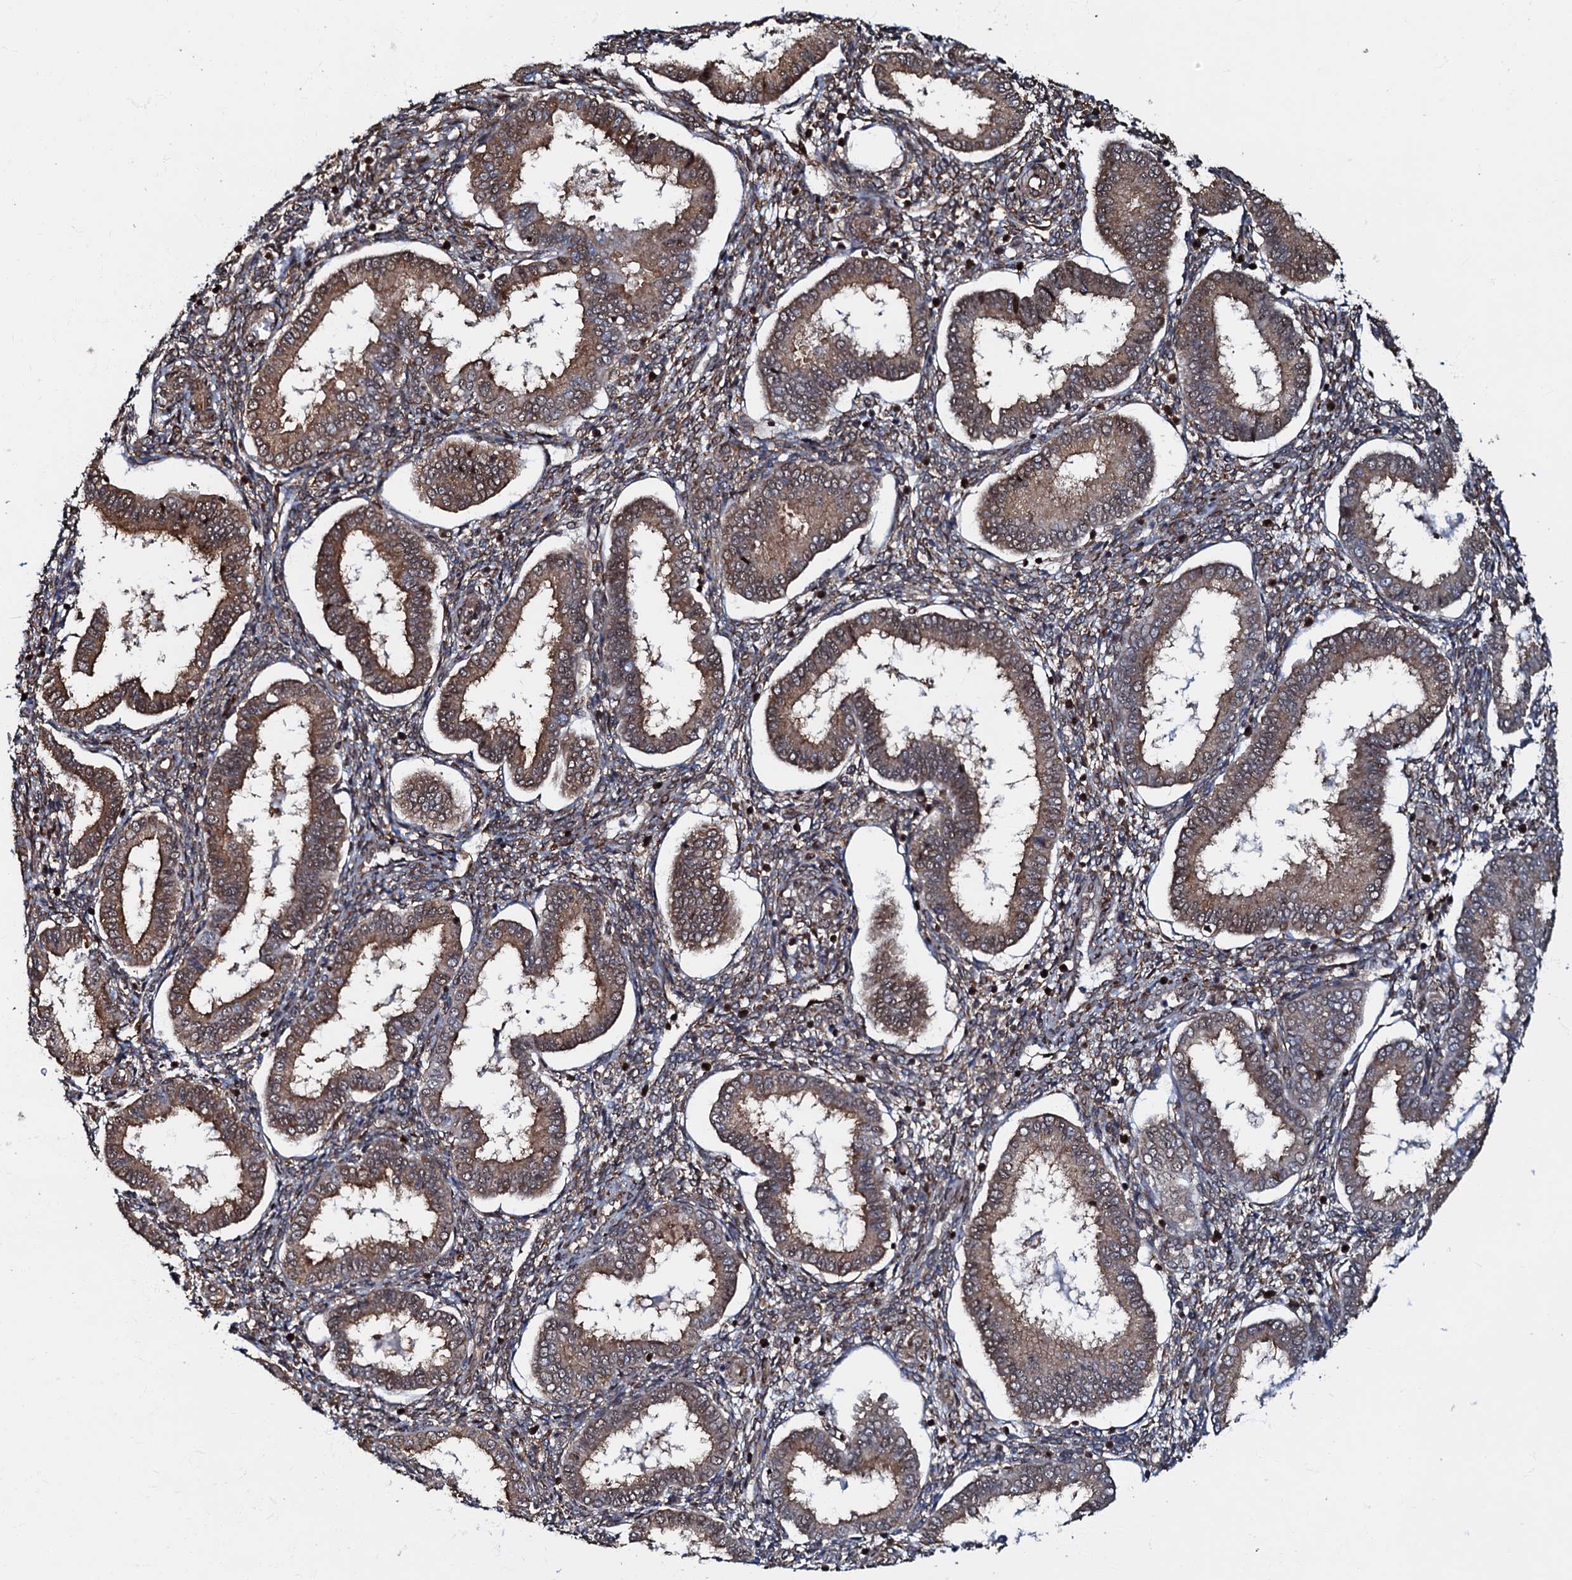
{"staining": {"intensity": "strong", "quantity": "25%-75%", "location": "cytoplasmic/membranous"}, "tissue": "endometrium", "cell_type": "Cells in endometrial stroma", "image_type": "normal", "snomed": [{"axis": "morphology", "description": "Normal tissue, NOS"}, {"axis": "topography", "description": "Endometrium"}], "caption": "IHC of benign human endometrium demonstrates high levels of strong cytoplasmic/membranous positivity in approximately 25%-75% of cells in endometrial stroma.", "gene": "OSBP", "patient": {"sex": "female", "age": 24}}